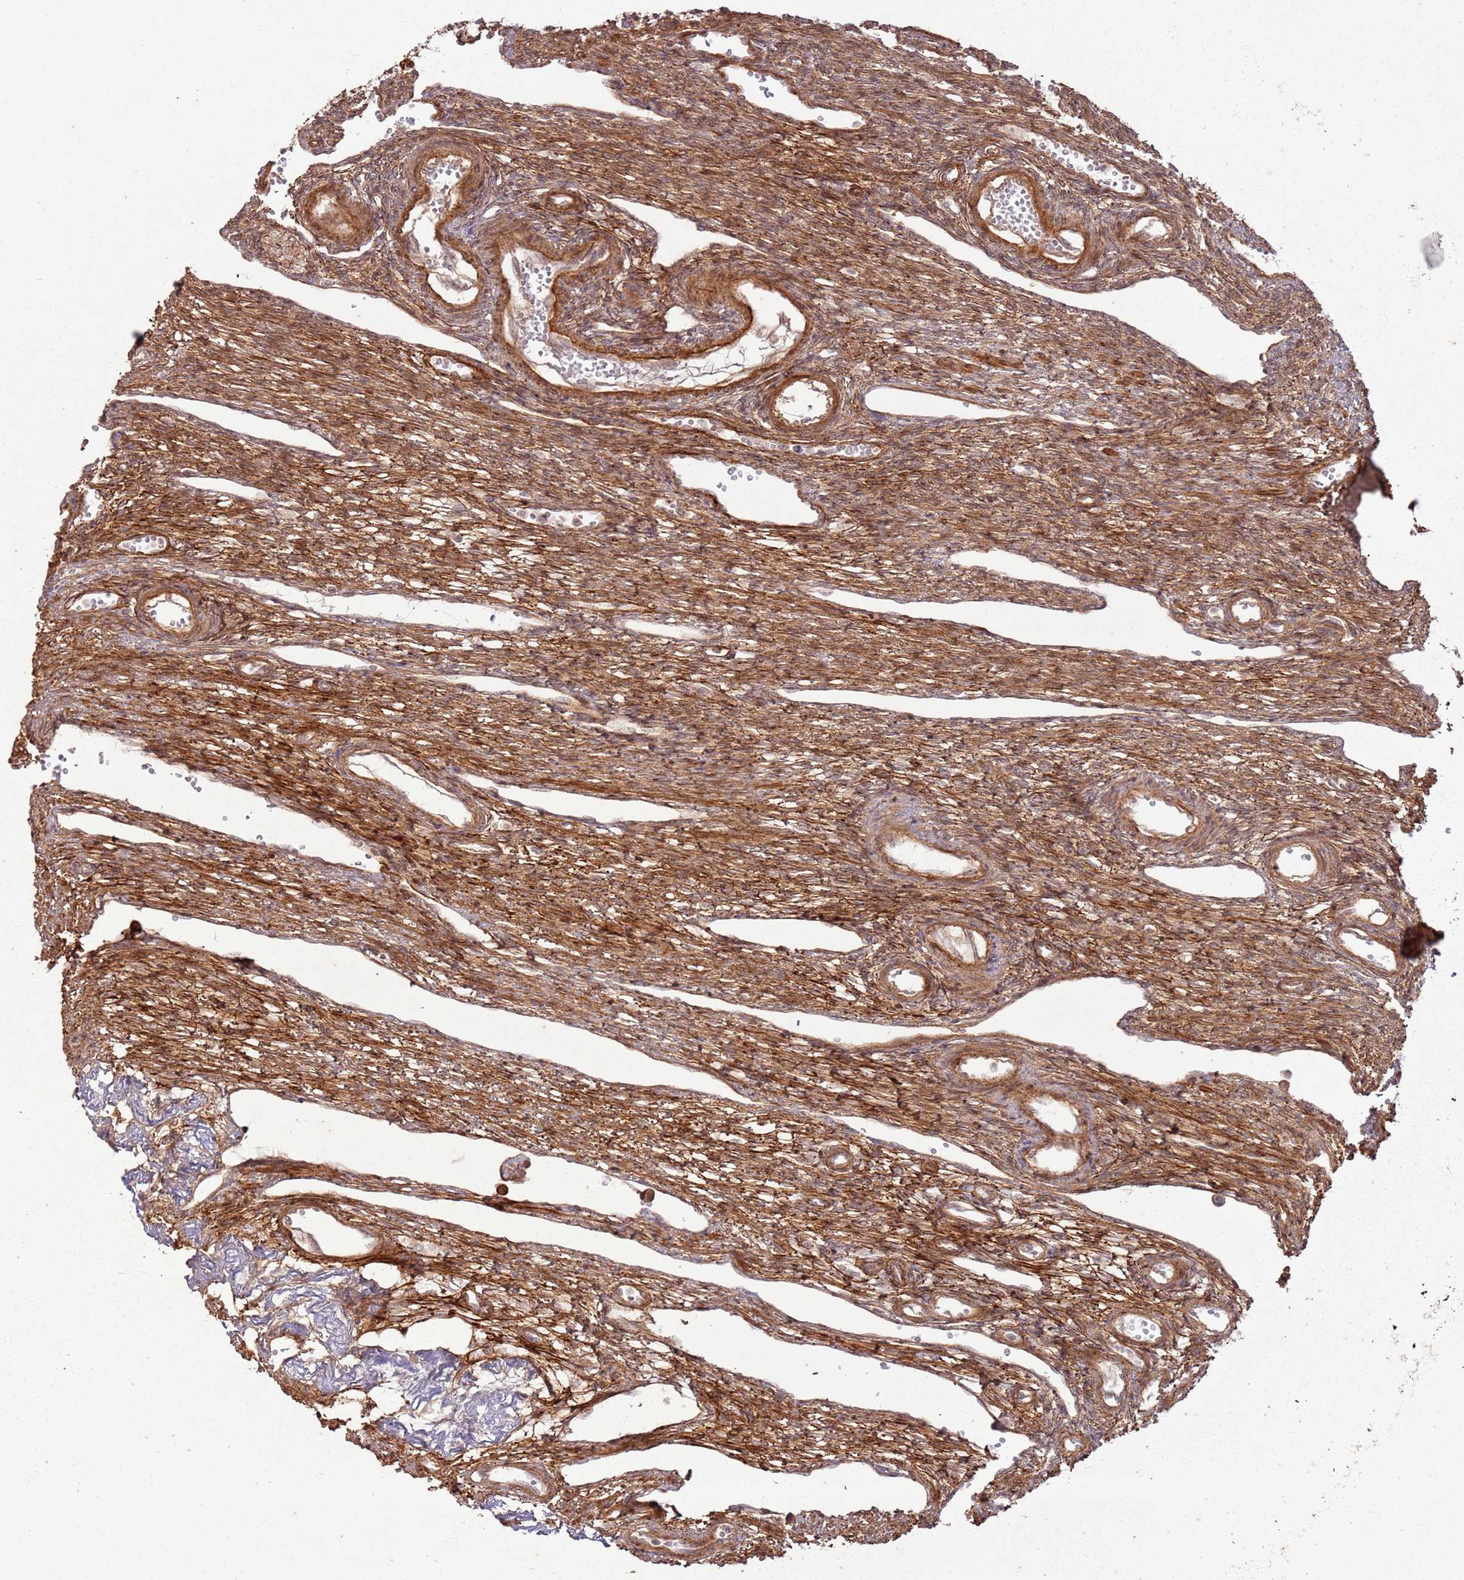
{"staining": {"intensity": "strong", "quantity": "25%-75%", "location": "cytoplasmic/membranous,nuclear"}, "tissue": "ovary", "cell_type": "Ovarian stroma cells", "image_type": "normal", "snomed": [{"axis": "morphology", "description": "Normal tissue, NOS"}, {"axis": "morphology", "description": "Cyst, NOS"}, {"axis": "topography", "description": "Ovary"}], "caption": "A photomicrograph of ovary stained for a protein shows strong cytoplasmic/membranous,nuclear brown staining in ovarian stroma cells. The protein of interest is shown in brown color, while the nuclei are stained blue.", "gene": "ZNF623", "patient": {"sex": "female", "age": 33}}